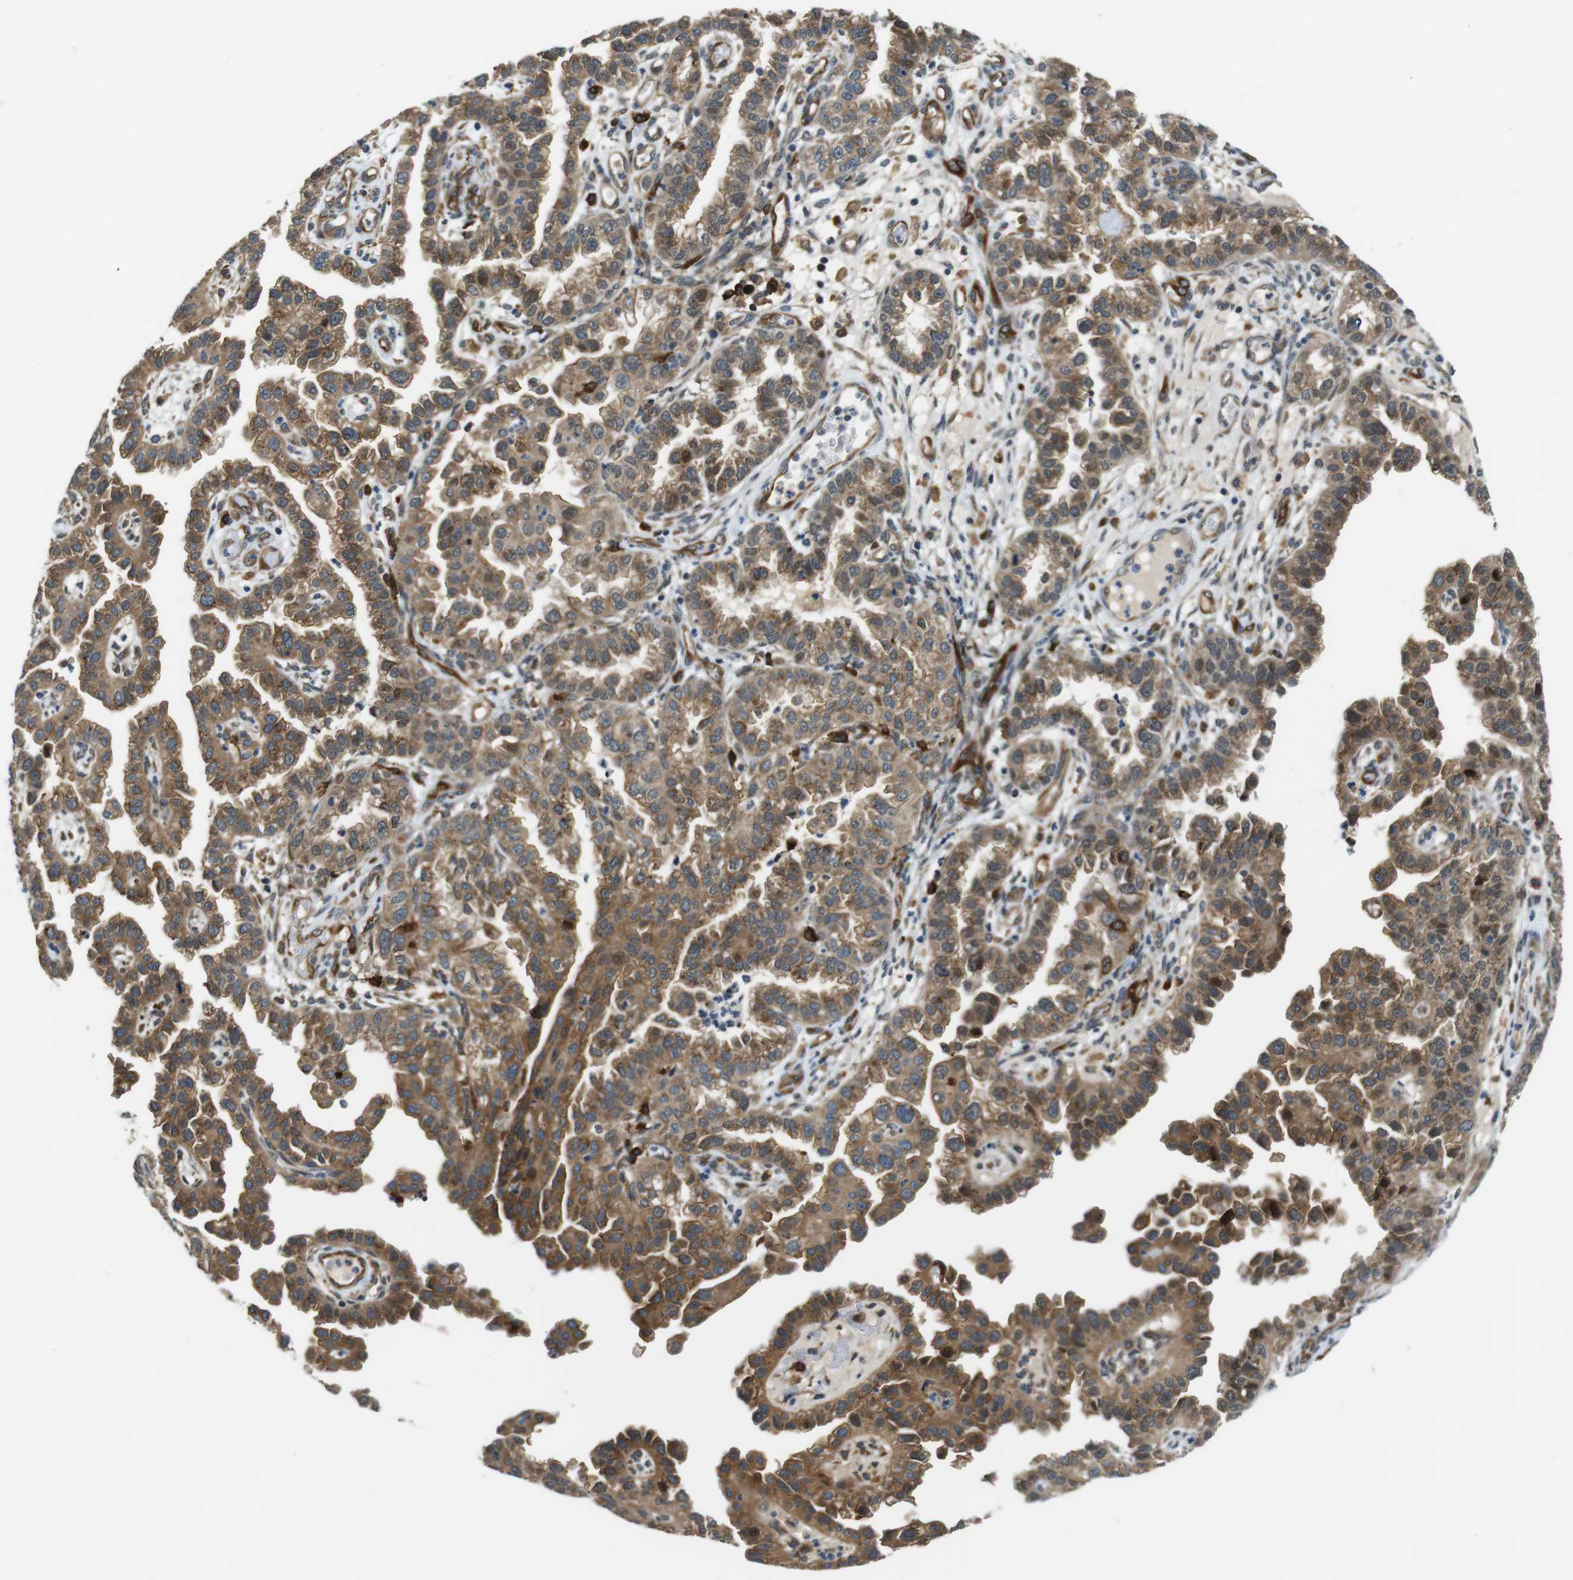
{"staining": {"intensity": "moderate", "quantity": ">75%", "location": "cytoplasmic/membranous"}, "tissue": "endometrial cancer", "cell_type": "Tumor cells", "image_type": "cancer", "snomed": [{"axis": "morphology", "description": "Adenocarcinoma, NOS"}, {"axis": "topography", "description": "Endometrium"}], "caption": "Protein staining reveals moderate cytoplasmic/membranous staining in approximately >75% of tumor cells in endometrial cancer.", "gene": "PALD1", "patient": {"sex": "female", "age": 85}}